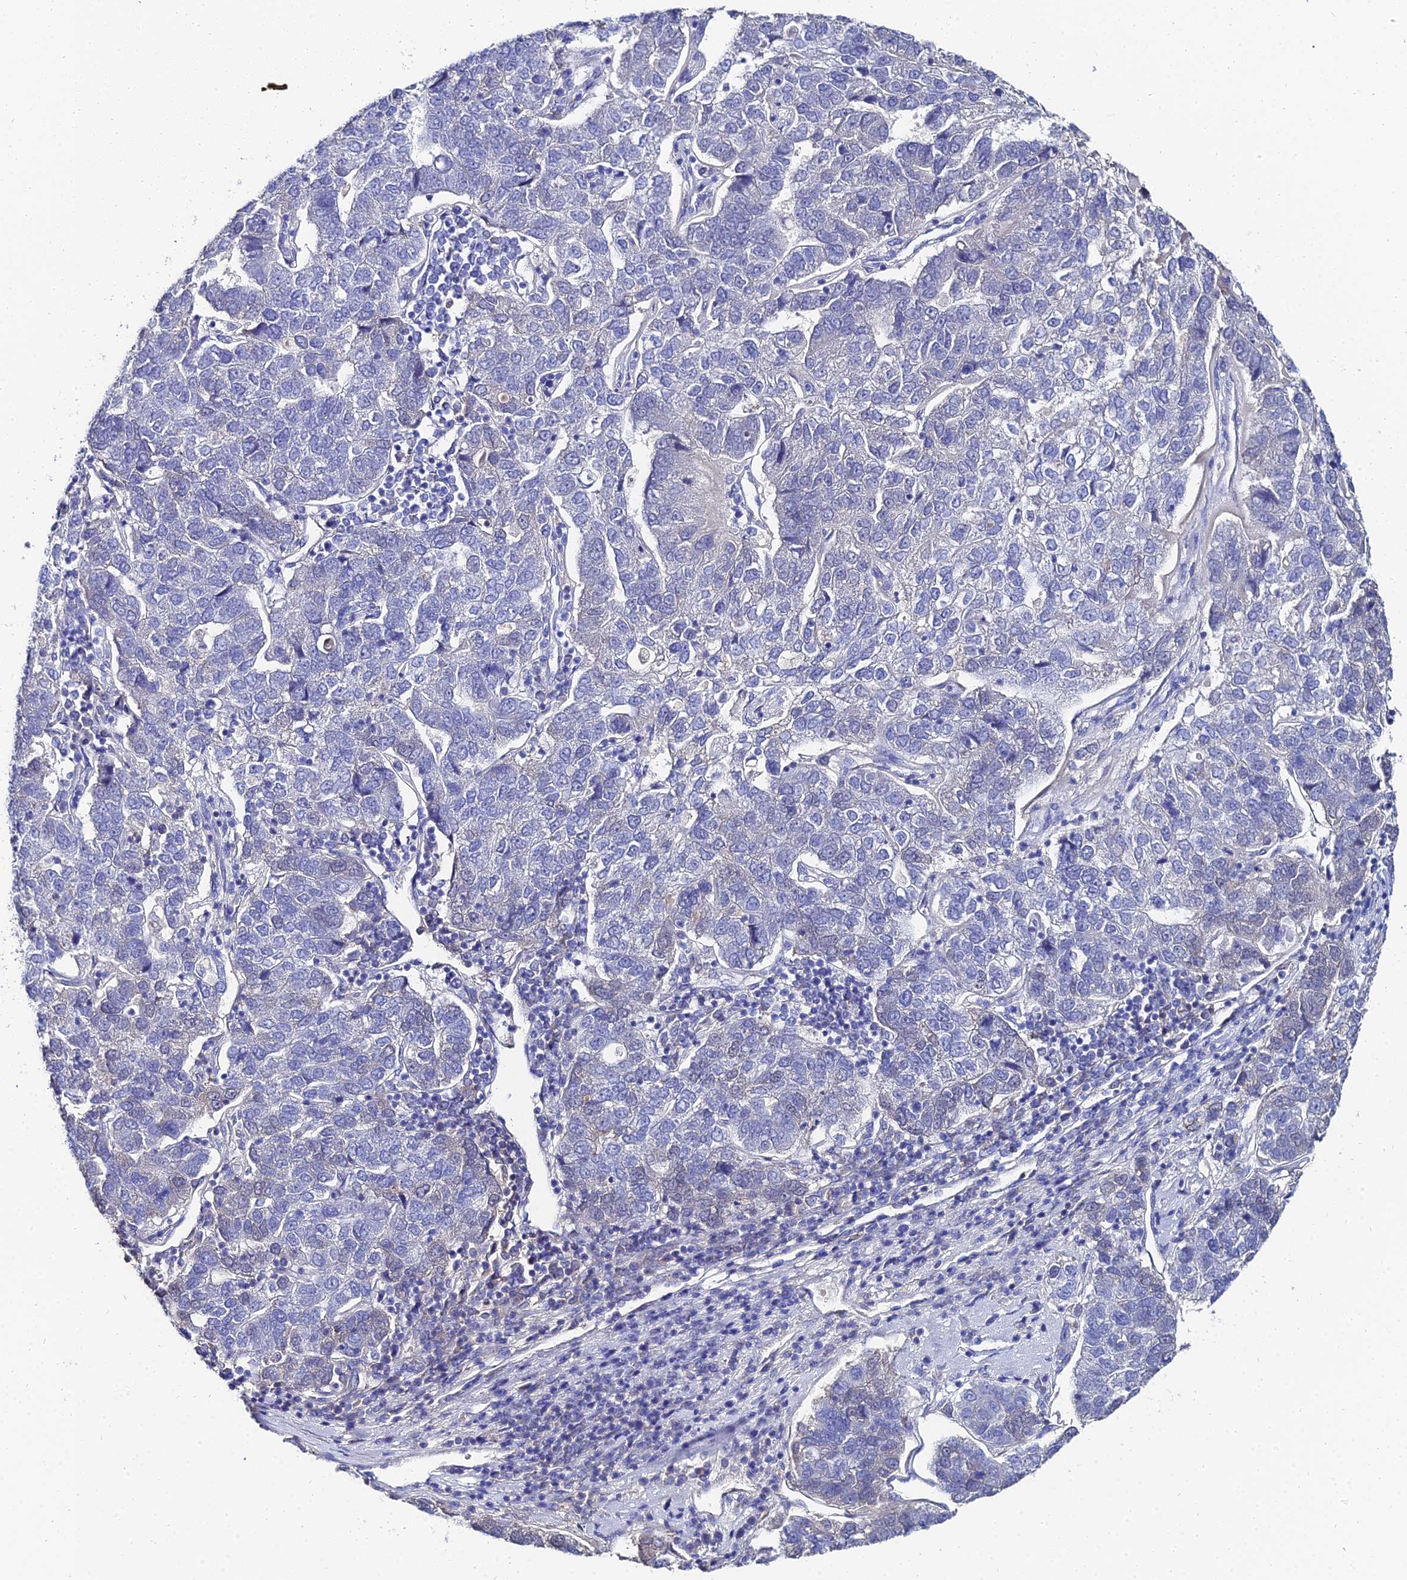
{"staining": {"intensity": "negative", "quantity": "none", "location": "none"}, "tissue": "pancreatic cancer", "cell_type": "Tumor cells", "image_type": "cancer", "snomed": [{"axis": "morphology", "description": "Adenocarcinoma, NOS"}, {"axis": "topography", "description": "Pancreas"}], "caption": "Immunohistochemistry (IHC) photomicrograph of neoplastic tissue: human pancreatic cancer stained with DAB shows no significant protein positivity in tumor cells.", "gene": "KRT17", "patient": {"sex": "female", "age": 61}}